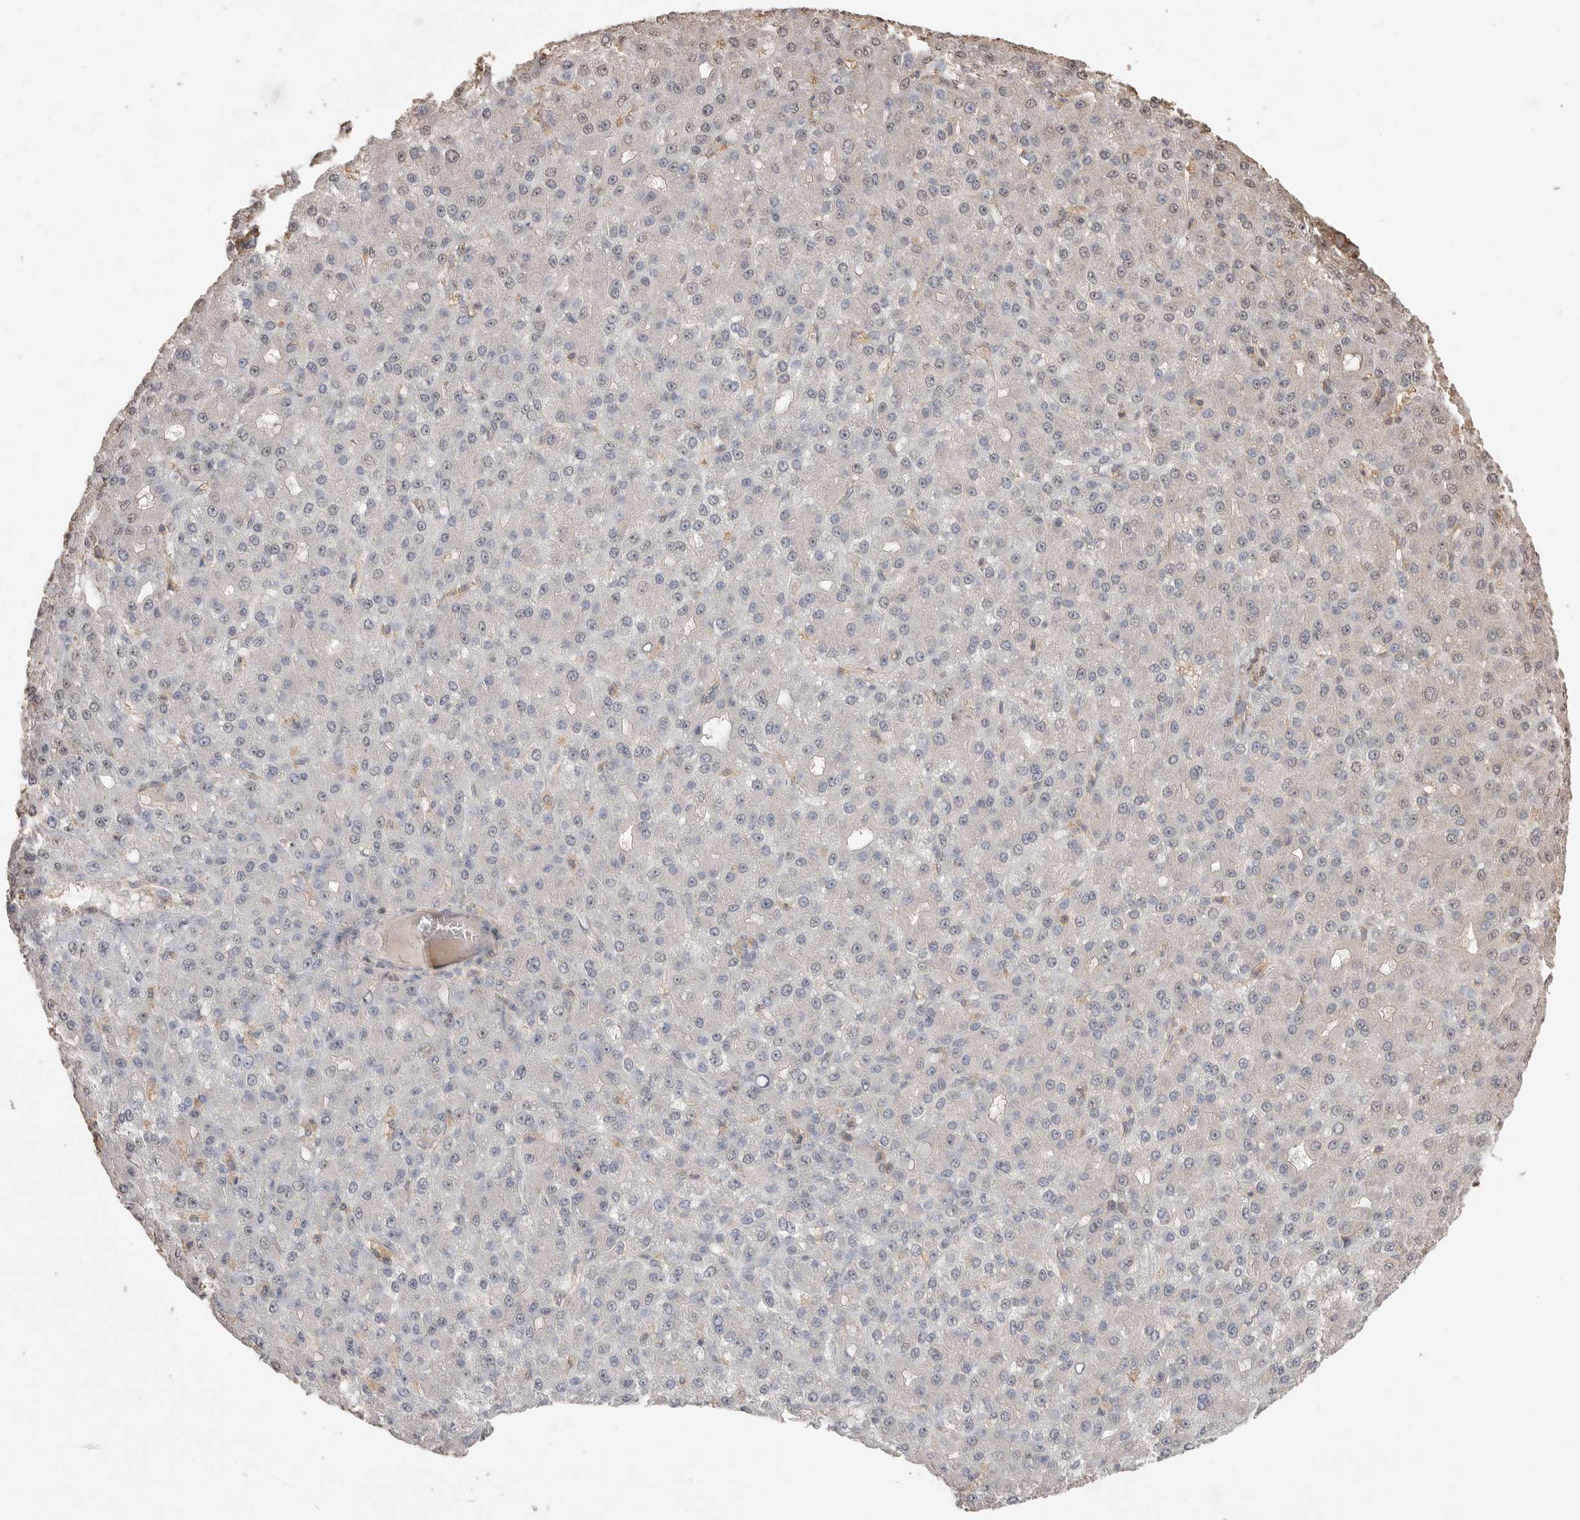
{"staining": {"intensity": "negative", "quantity": "none", "location": "none"}, "tissue": "liver cancer", "cell_type": "Tumor cells", "image_type": "cancer", "snomed": [{"axis": "morphology", "description": "Carcinoma, Hepatocellular, NOS"}, {"axis": "topography", "description": "Liver"}], "caption": "Image shows no protein positivity in tumor cells of liver cancer (hepatocellular carcinoma) tissue.", "gene": "MAP2K1", "patient": {"sex": "male", "age": 67}}